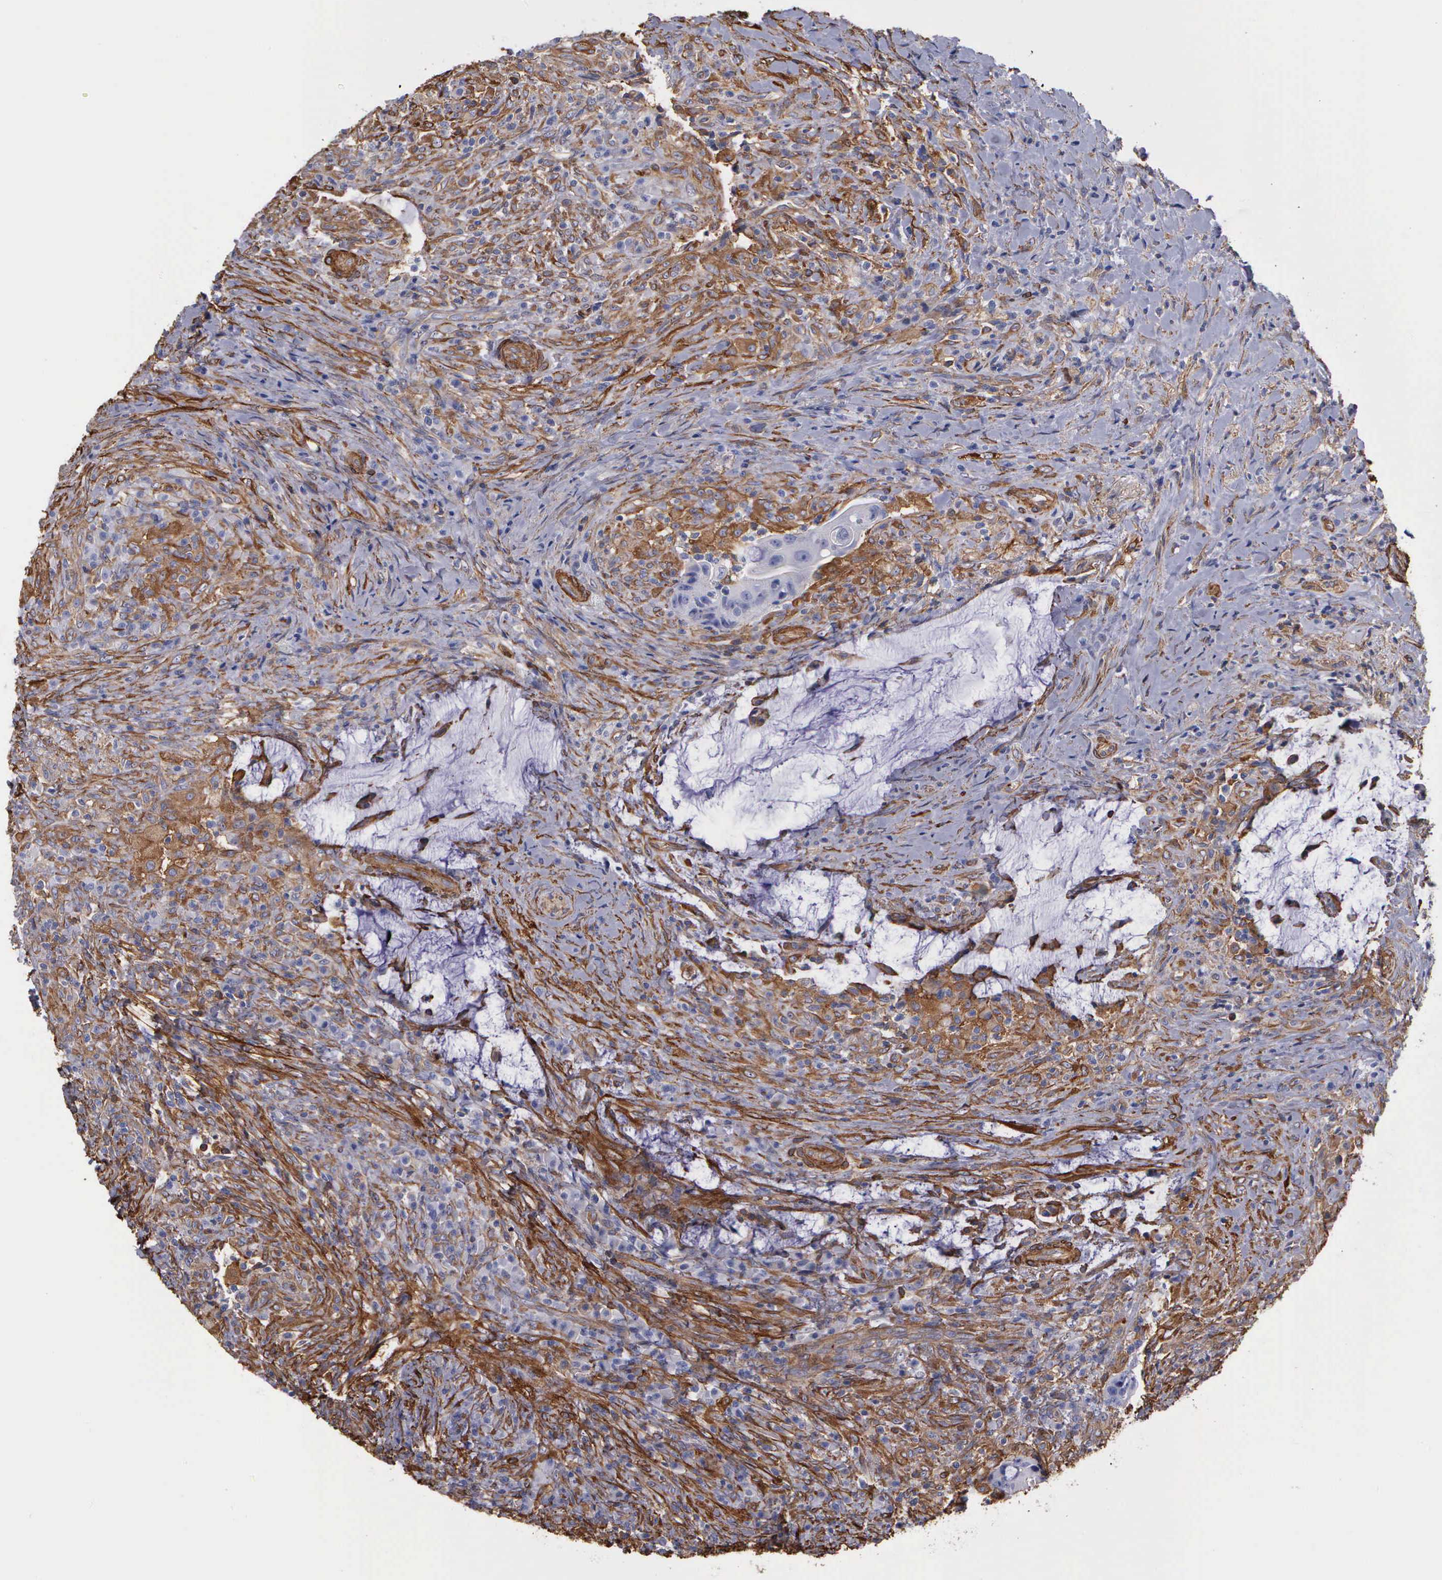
{"staining": {"intensity": "strong", "quantity": "25%-75%", "location": "cytoplasmic/membranous"}, "tissue": "colorectal cancer", "cell_type": "Tumor cells", "image_type": "cancer", "snomed": [{"axis": "morphology", "description": "Adenocarcinoma, NOS"}, {"axis": "topography", "description": "Rectum"}], "caption": "This is an image of immunohistochemistry (IHC) staining of colorectal cancer (adenocarcinoma), which shows strong expression in the cytoplasmic/membranous of tumor cells.", "gene": "FLNA", "patient": {"sex": "female", "age": 71}}